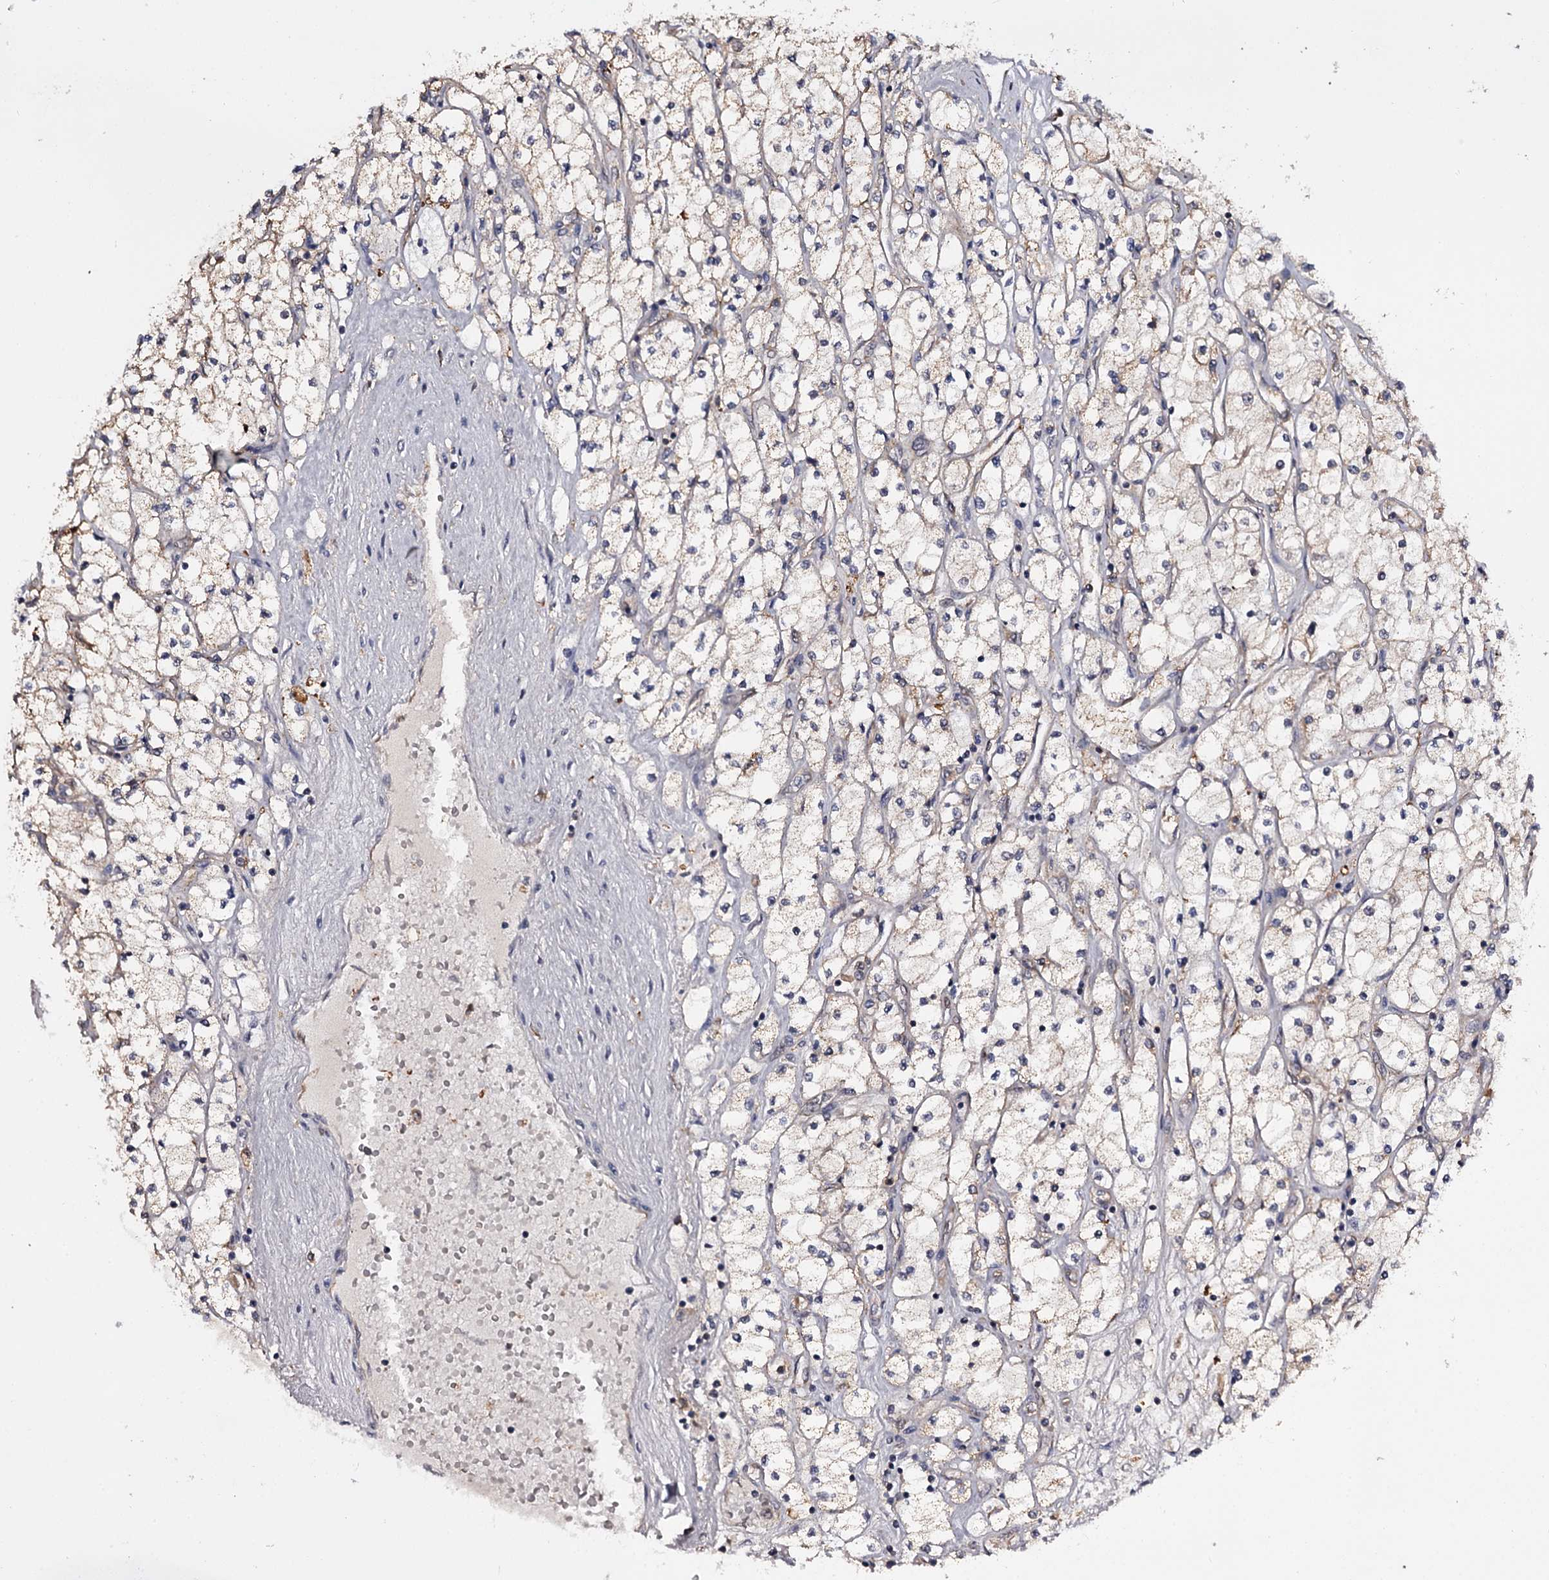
{"staining": {"intensity": "weak", "quantity": "<25%", "location": "cytoplasmic/membranous"}, "tissue": "renal cancer", "cell_type": "Tumor cells", "image_type": "cancer", "snomed": [{"axis": "morphology", "description": "Adenocarcinoma, NOS"}, {"axis": "topography", "description": "Kidney"}], "caption": "Tumor cells show no significant protein expression in renal cancer (adenocarcinoma).", "gene": "GSTO1", "patient": {"sex": "male", "age": 80}}